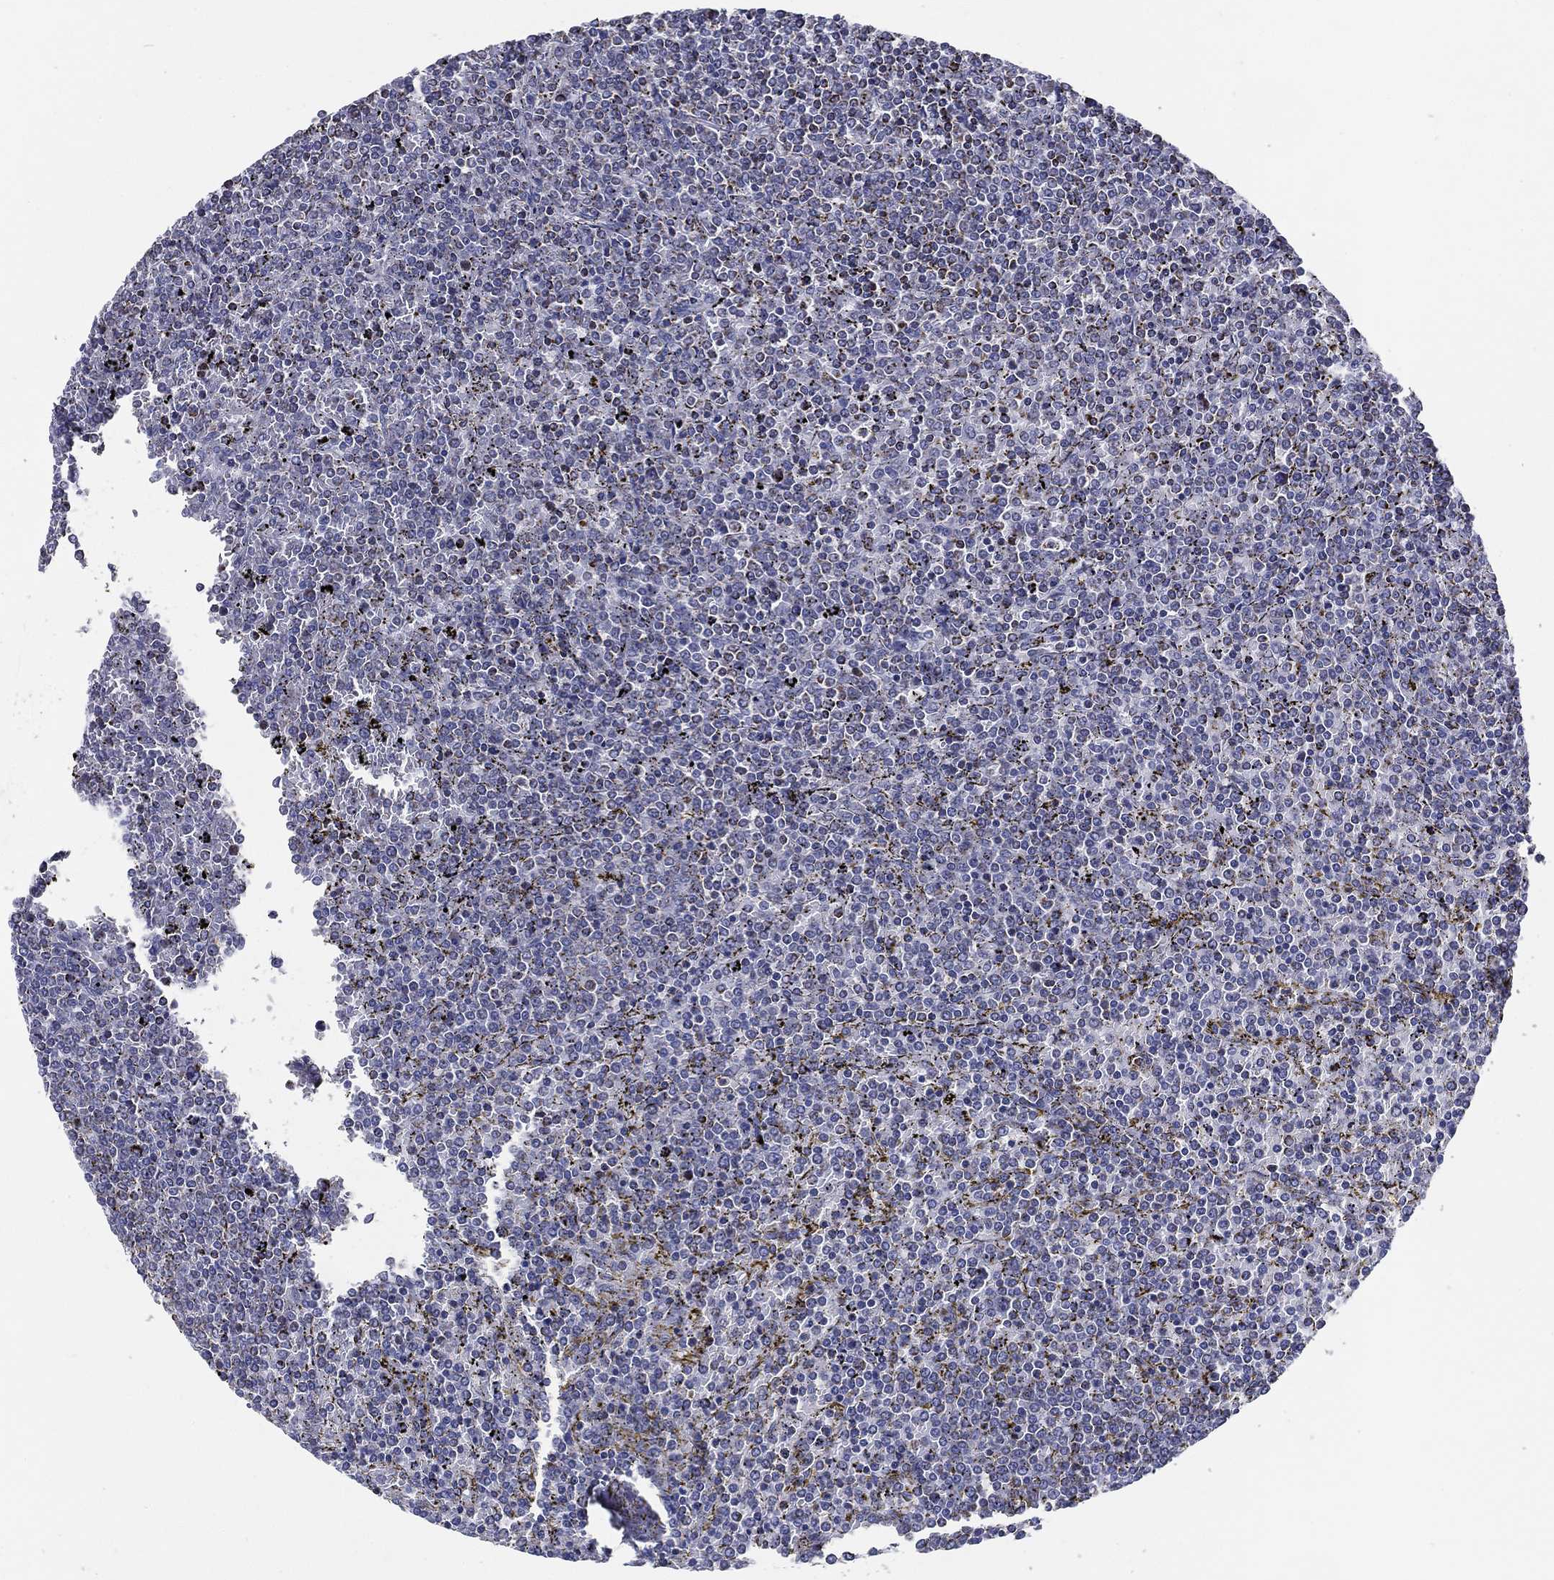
{"staining": {"intensity": "negative", "quantity": "none", "location": "none"}, "tissue": "lymphoma", "cell_type": "Tumor cells", "image_type": "cancer", "snomed": [{"axis": "morphology", "description": "Malignant lymphoma, non-Hodgkin's type, Low grade"}, {"axis": "topography", "description": "Spleen"}], "caption": "Immunohistochemical staining of human malignant lymphoma, non-Hodgkin's type (low-grade) displays no significant positivity in tumor cells. (DAB (3,3'-diaminobenzidine) immunohistochemistry with hematoxylin counter stain).", "gene": "SFXN1", "patient": {"sex": "female", "age": 77}}